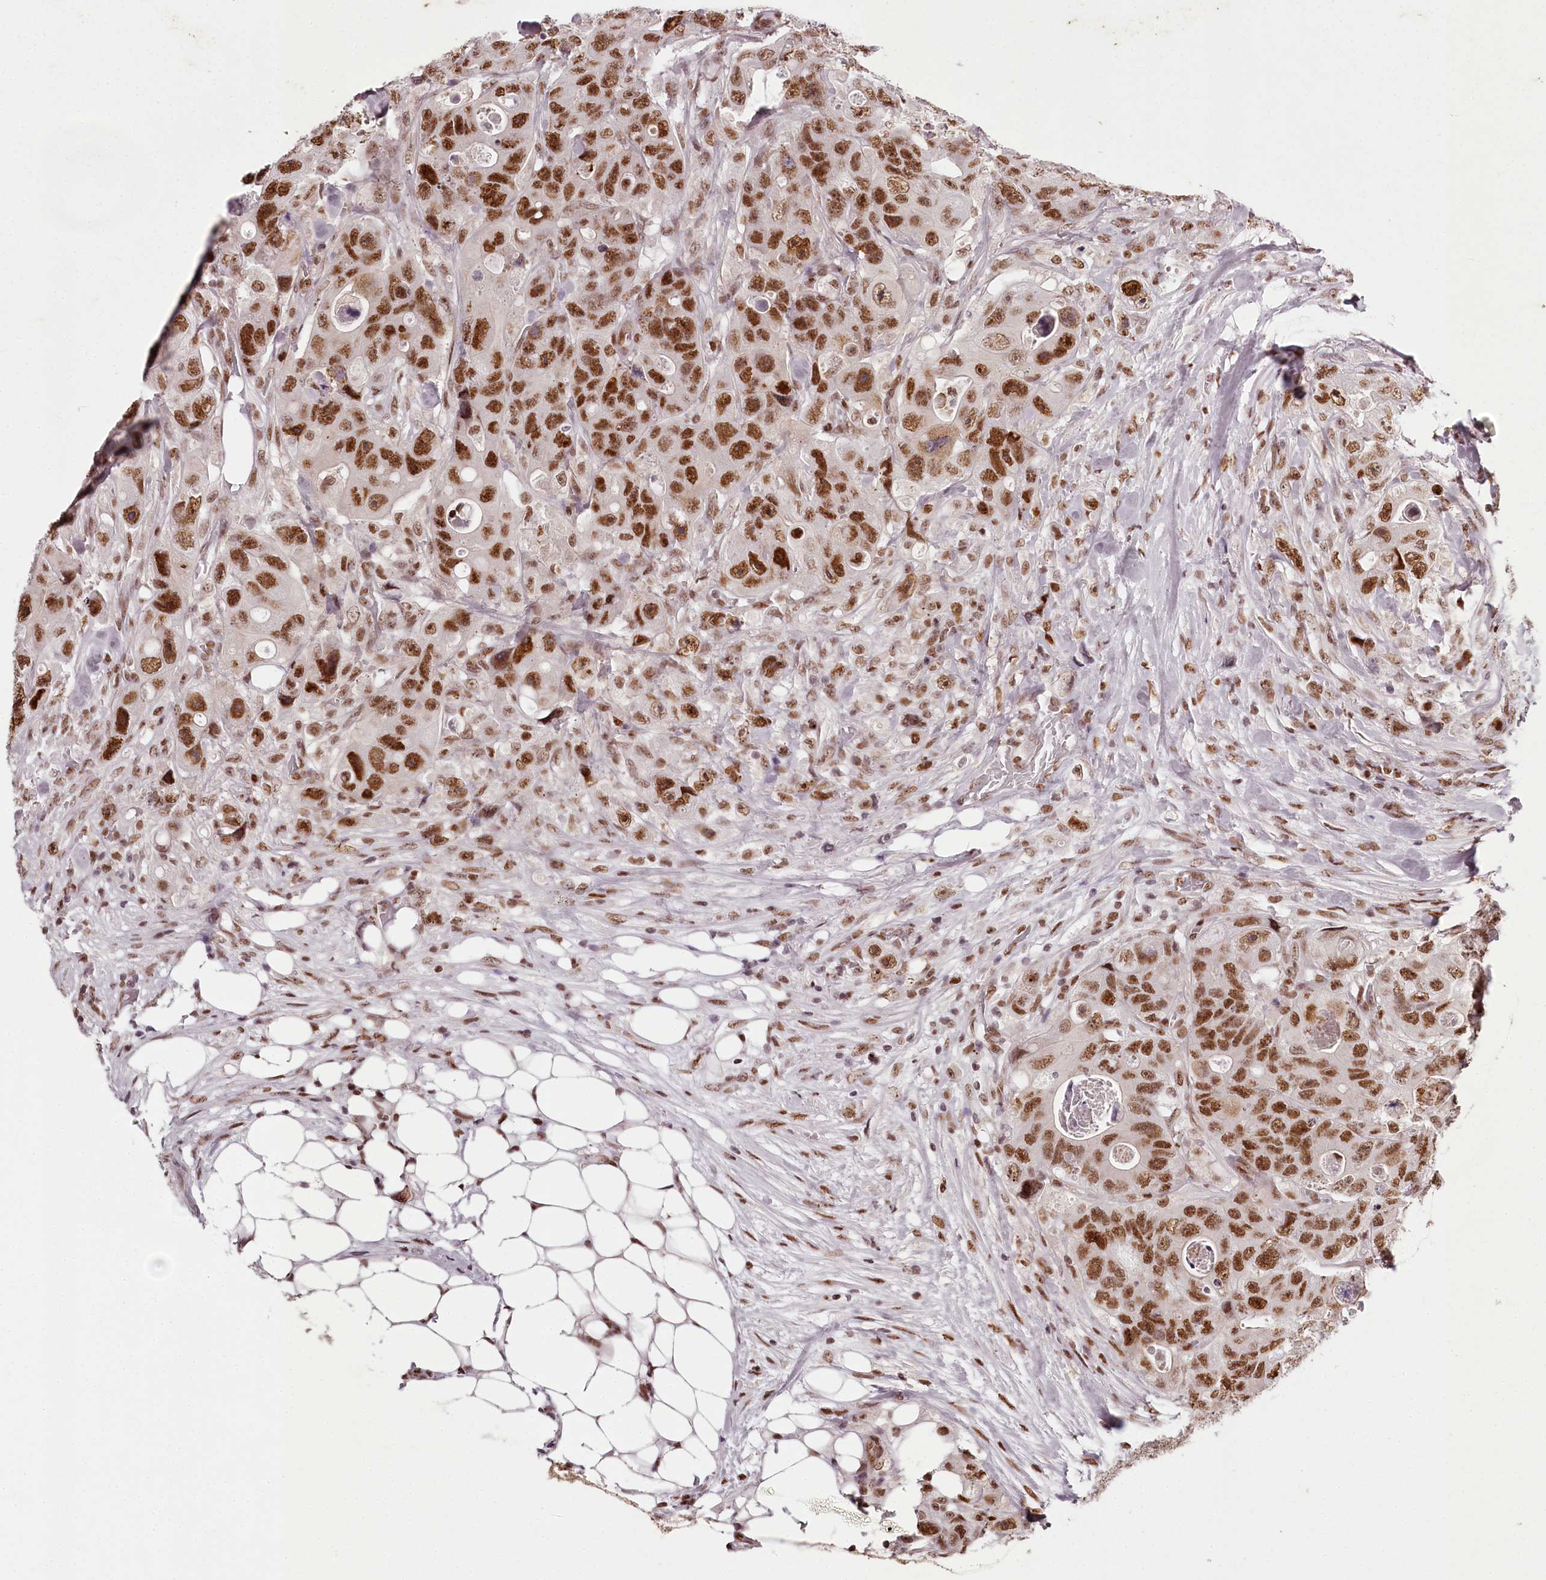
{"staining": {"intensity": "moderate", "quantity": ">75%", "location": "nuclear"}, "tissue": "colorectal cancer", "cell_type": "Tumor cells", "image_type": "cancer", "snomed": [{"axis": "morphology", "description": "Adenocarcinoma, NOS"}, {"axis": "topography", "description": "Colon"}], "caption": "The immunohistochemical stain shows moderate nuclear staining in tumor cells of colorectal adenocarcinoma tissue.", "gene": "PSPC1", "patient": {"sex": "female", "age": 46}}